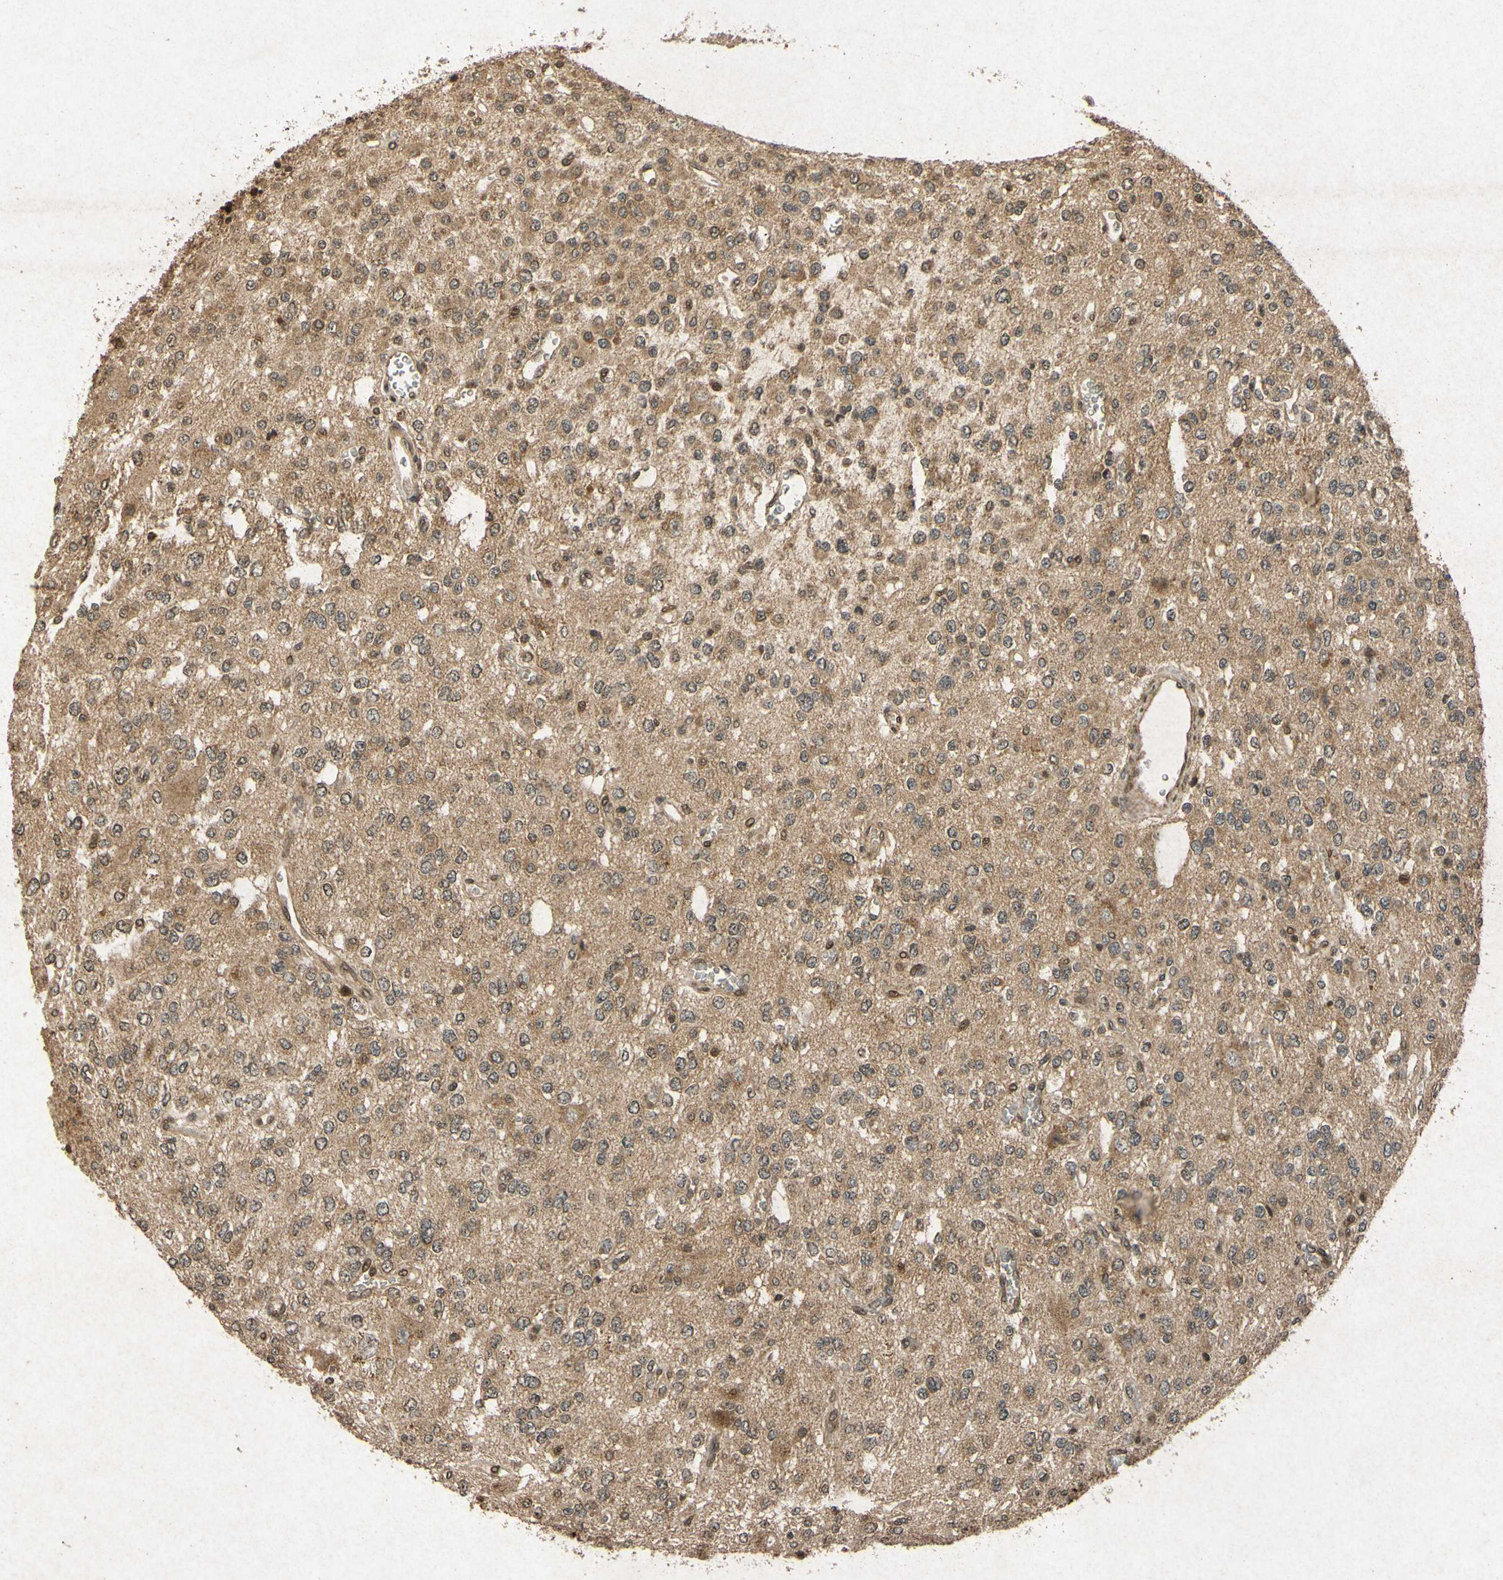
{"staining": {"intensity": "moderate", "quantity": ">75%", "location": "cytoplasmic/membranous"}, "tissue": "glioma", "cell_type": "Tumor cells", "image_type": "cancer", "snomed": [{"axis": "morphology", "description": "Glioma, malignant, Low grade"}, {"axis": "topography", "description": "Brain"}], "caption": "Human glioma stained with a protein marker displays moderate staining in tumor cells.", "gene": "ATP6V1H", "patient": {"sex": "male", "age": 38}}